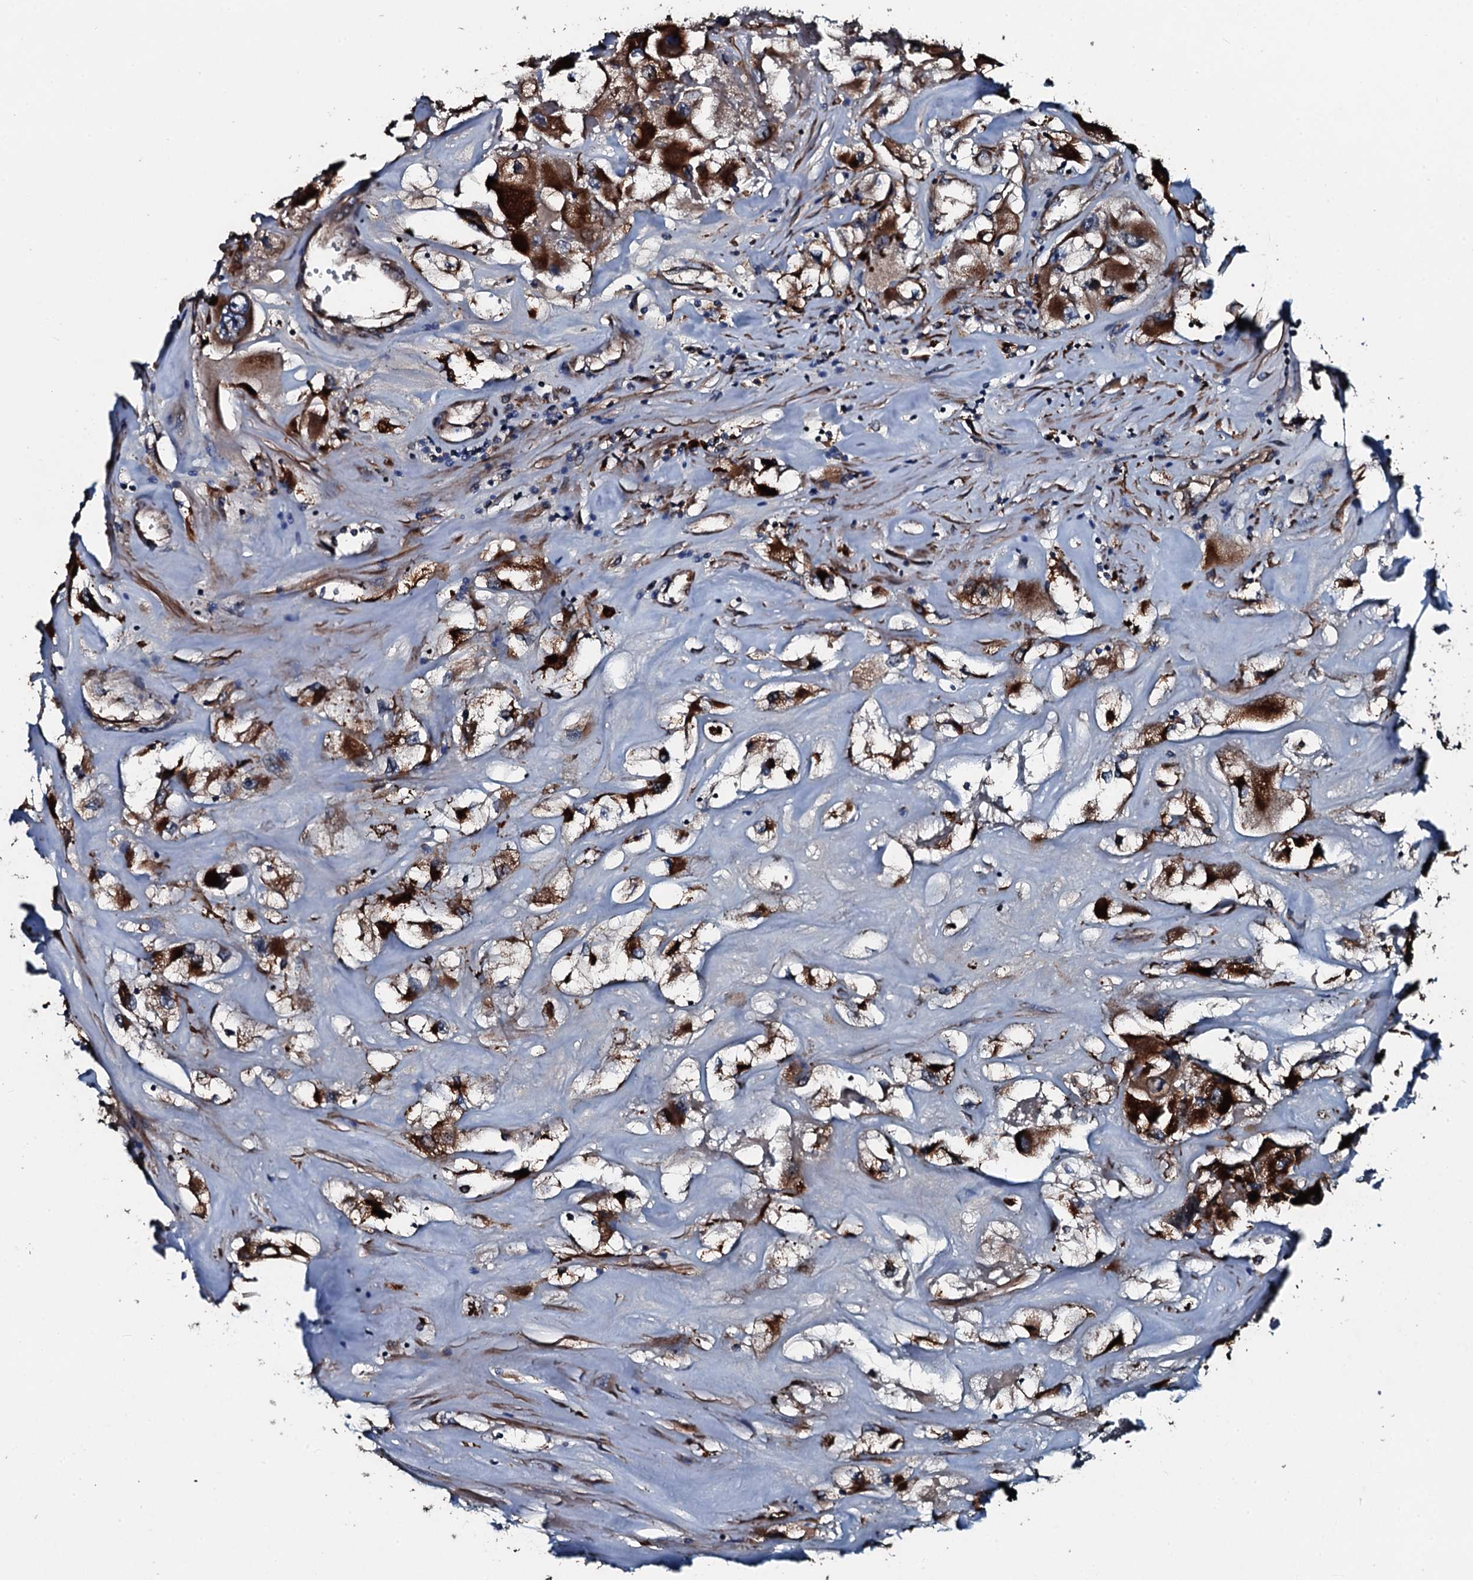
{"staining": {"intensity": "strong", "quantity": ">75%", "location": "cytoplasmic/membranous"}, "tissue": "renal cancer", "cell_type": "Tumor cells", "image_type": "cancer", "snomed": [{"axis": "morphology", "description": "Adenocarcinoma, NOS"}, {"axis": "topography", "description": "Kidney"}], "caption": "Protein analysis of adenocarcinoma (renal) tissue reveals strong cytoplasmic/membranous staining in approximately >75% of tumor cells.", "gene": "ACSS3", "patient": {"sex": "female", "age": 52}}